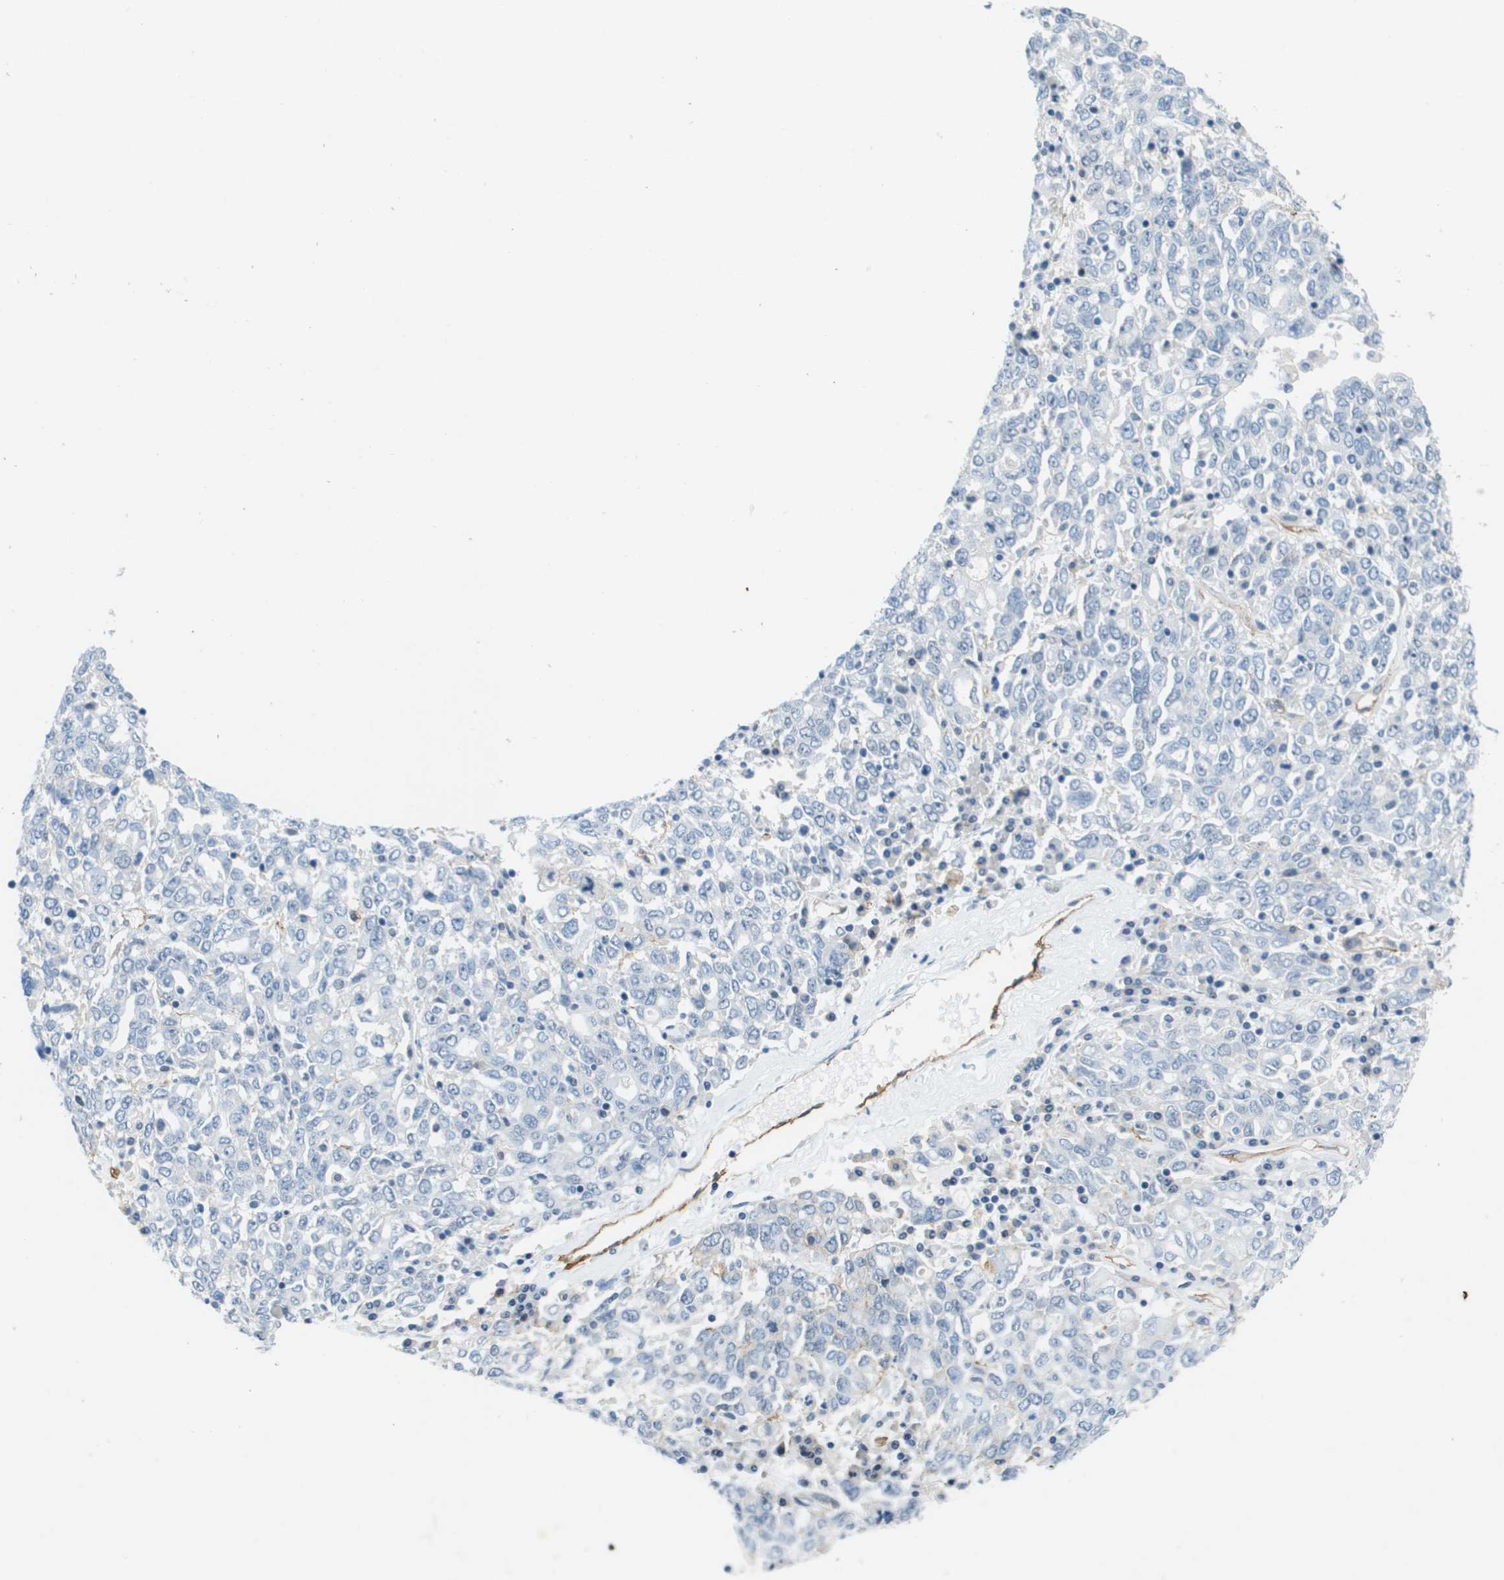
{"staining": {"intensity": "negative", "quantity": "none", "location": "none"}, "tissue": "ovarian cancer", "cell_type": "Tumor cells", "image_type": "cancer", "snomed": [{"axis": "morphology", "description": "Carcinoma, endometroid"}, {"axis": "topography", "description": "Ovary"}], "caption": "IHC image of neoplastic tissue: human endometroid carcinoma (ovarian) stained with DAB (3,3'-diaminobenzidine) reveals no significant protein expression in tumor cells.", "gene": "ITGA6", "patient": {"sex": "female", "age": 62}}